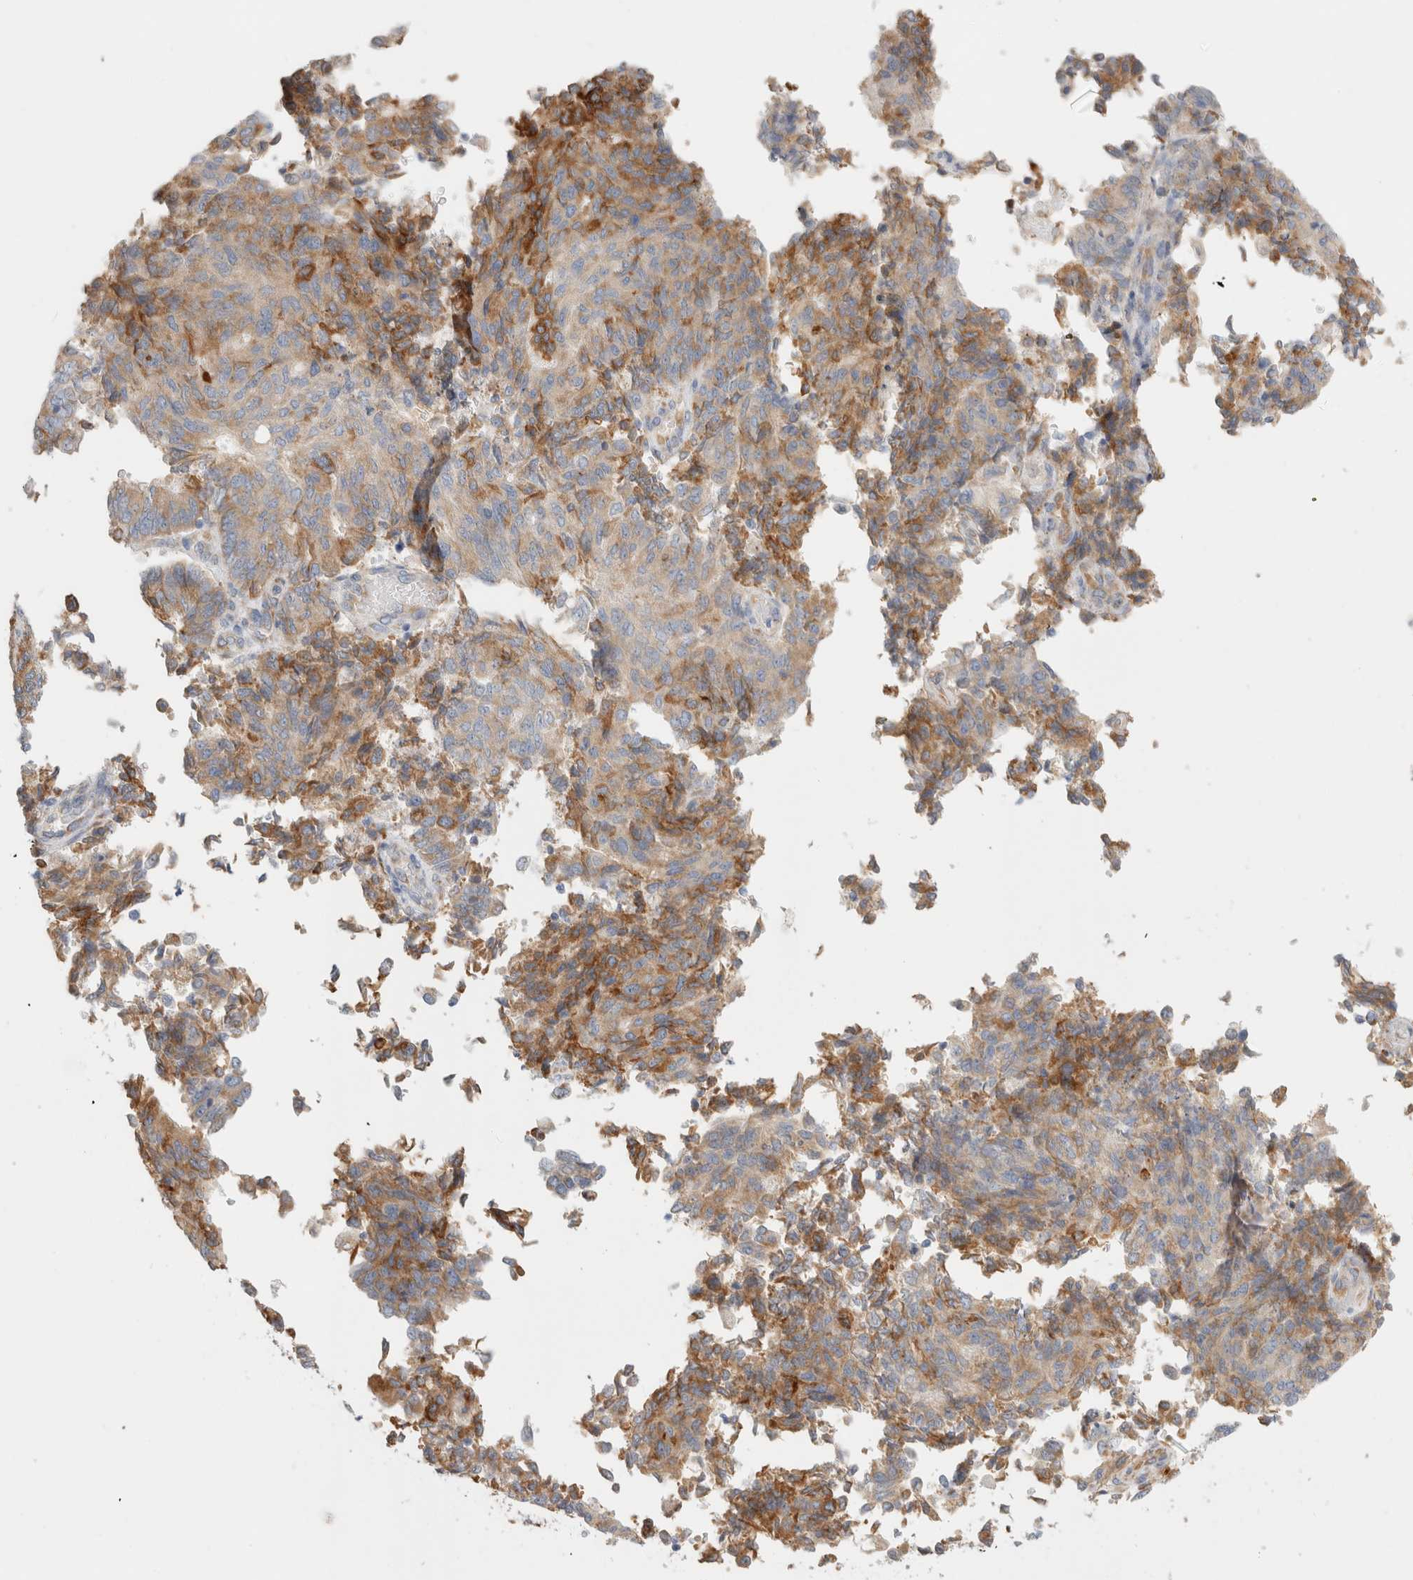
{"staining": {"intensity": "moderate", "quantity": "<25%", "location": "cytoplasmic/membranous"}, "tissue": "endometrial cancer", "cell_type": "Tumor cells", "image_type": "cancer", "snomed": [{"axis": "morphology", "description": "Adenocarcinoma, NOS"}, {"axis": "topography", "description": "Endometrium"}], "caption": "Protein staining reveals moderate cytoplasmic/membranous staining in approximately <25% of tumor cells in endometrial cancer.", "gene": "CSK", "patient": {"sex": "female", "age": 80}}